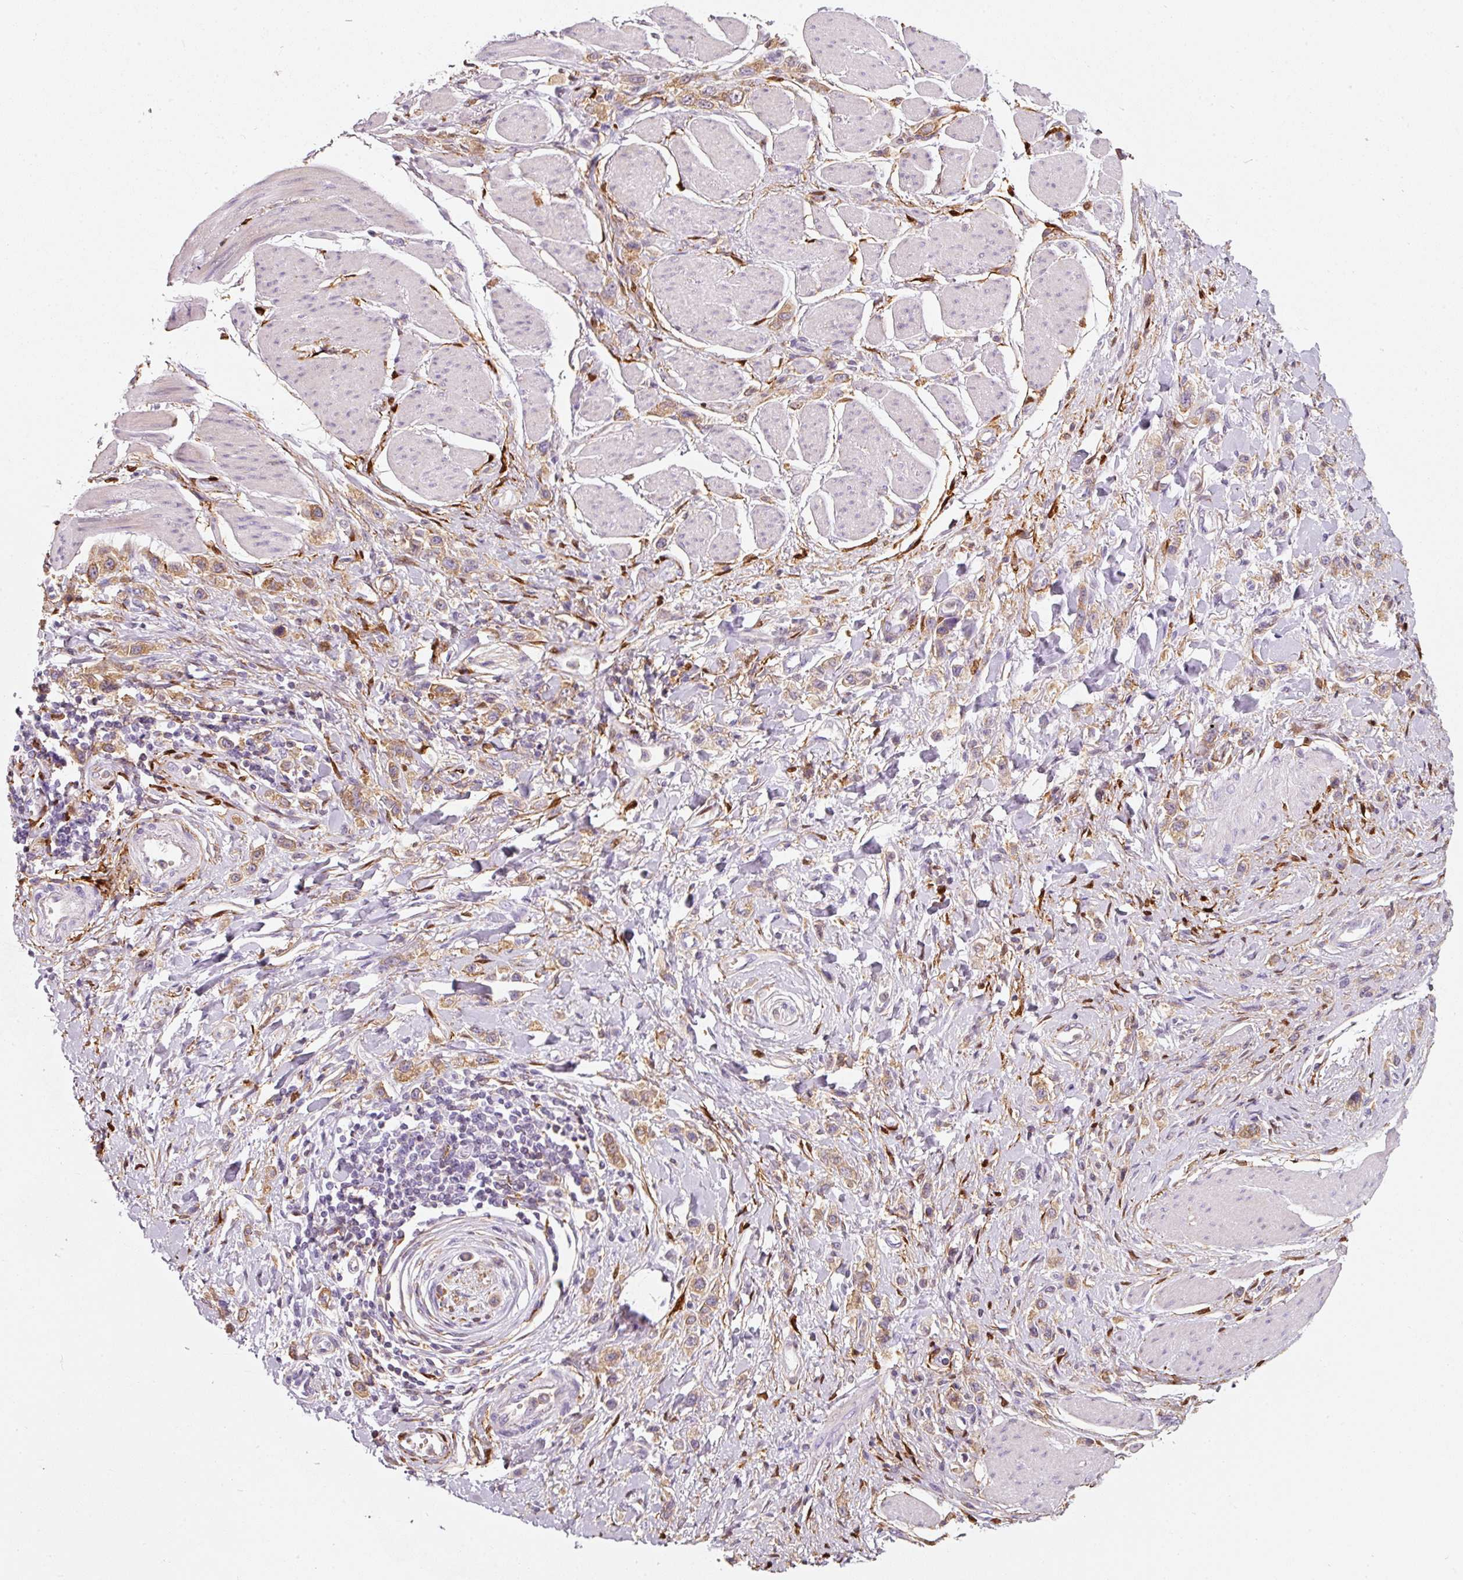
{"staining": {"intensity": "weak", "quantity": ">75%", "location": "cytoplasmic/membranous"}, "tissue": "stomach cancer", "cell_type": "Tumor cells", "image_type": "cancer", "snomed": [{"axis": "morphology", "description": "Adenocarcinoma, NOS"}, {"axis": "topography", "description": "Stomach"}], "caption": "High-power microscopy captured an immunohistochemistry micrograph of stomach cancer, revealing weak cytoplasmic/membranous expression in about >75% of tumor cells.", "gene": "IQGAP2", "patient": {"sex": "female", "age": 65}}